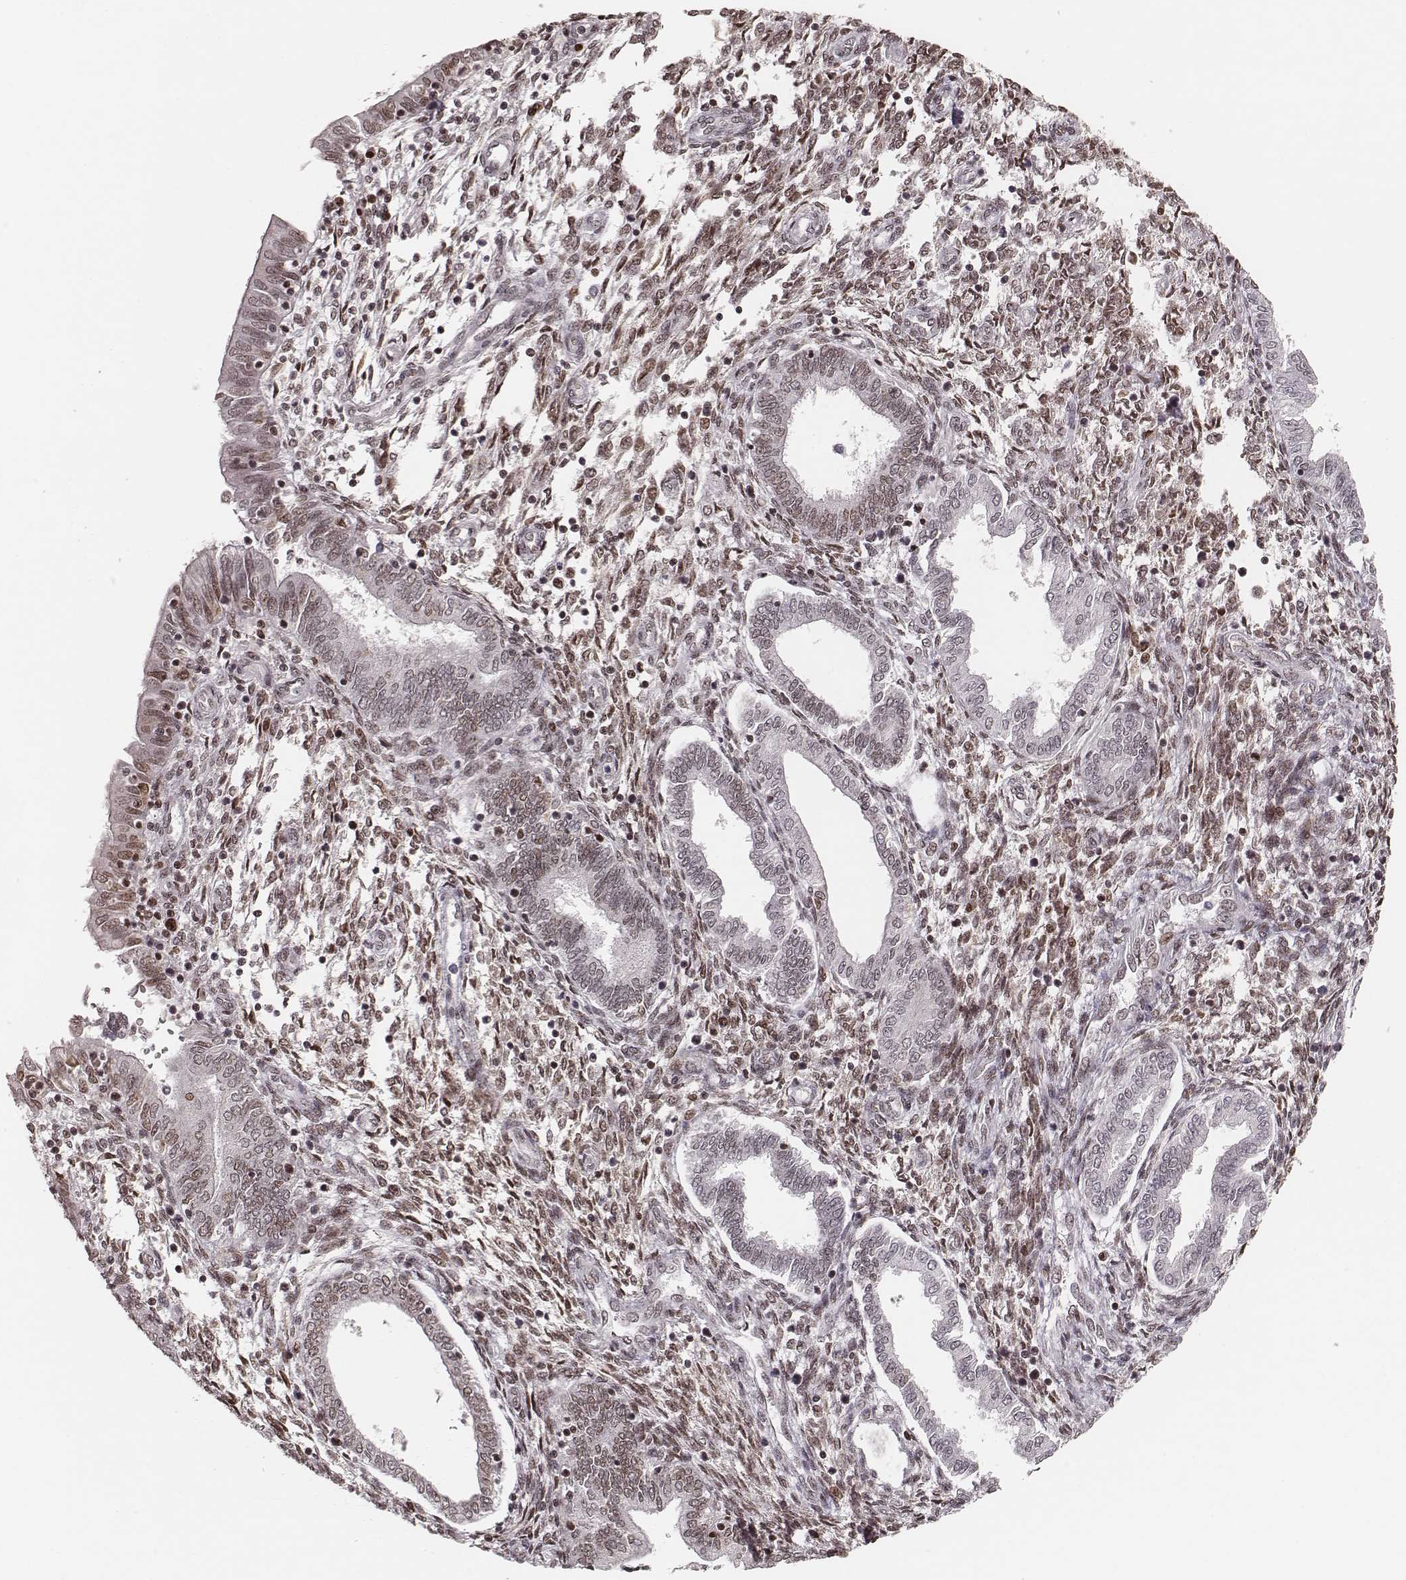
{"staining": {"intensity": "moderate", "quantity": ">75%", "location": "nuclear"}, "tissue": "endometrium", "cell_type": "Cells in endometrial stroma", "image_type": "normal", "snomed": [{"axis": "morphology", "description": "Normal tissue, NOS"}, {"axis": "topography", "description": "Endometrium"}], "caption": "Protein staining of unremarkable endometrium demonstrates moderate nuclear expression in approximately >75% of cells in endometrial stroma.", "gene": "PARP1", "patient": {"sex": "female", "age": 42}}